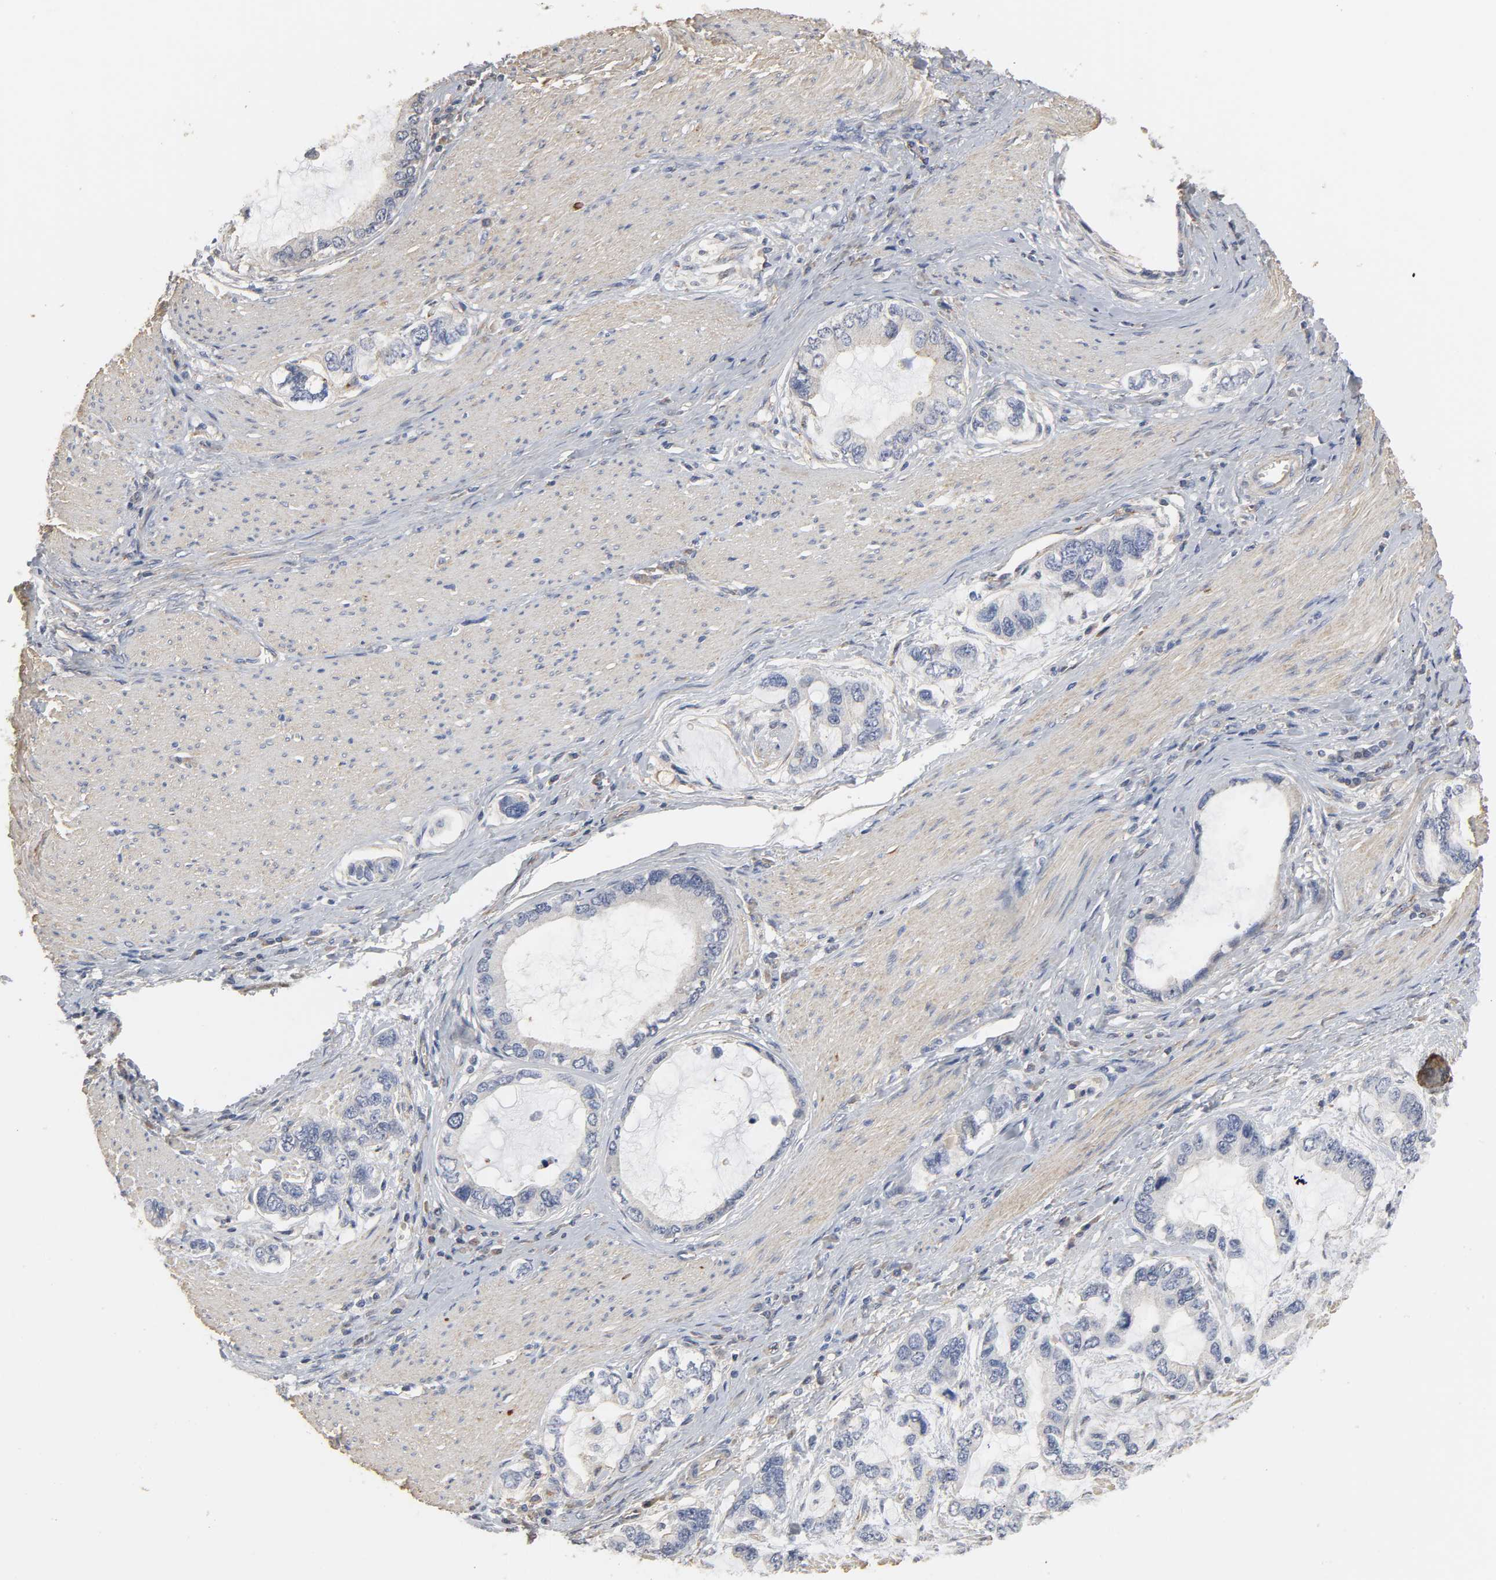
{"staining": {"intensity": "weak", "quantity": "<25%", "location": "cytoplasmic/membranous"}, "tissue": "stomach cancer", "cell_type": "Tumor cells", "image_type": "cancer", "snomed": [{"axis": "morphology", "description": "Adenocarcinoma, NOS"}, {"axis": "topography", "description": "Stomach, lower"}], "caption": "IHC photomicrograph of neoplastic tissue: stomach cancer (adenocarcinoma) stained with DAB (3,3'-diaminobenzidine) reveals no significant protein staining in tumor cells.", "gene": "SH3GLB1", "patient": {"sex": "female", "age": 93}}